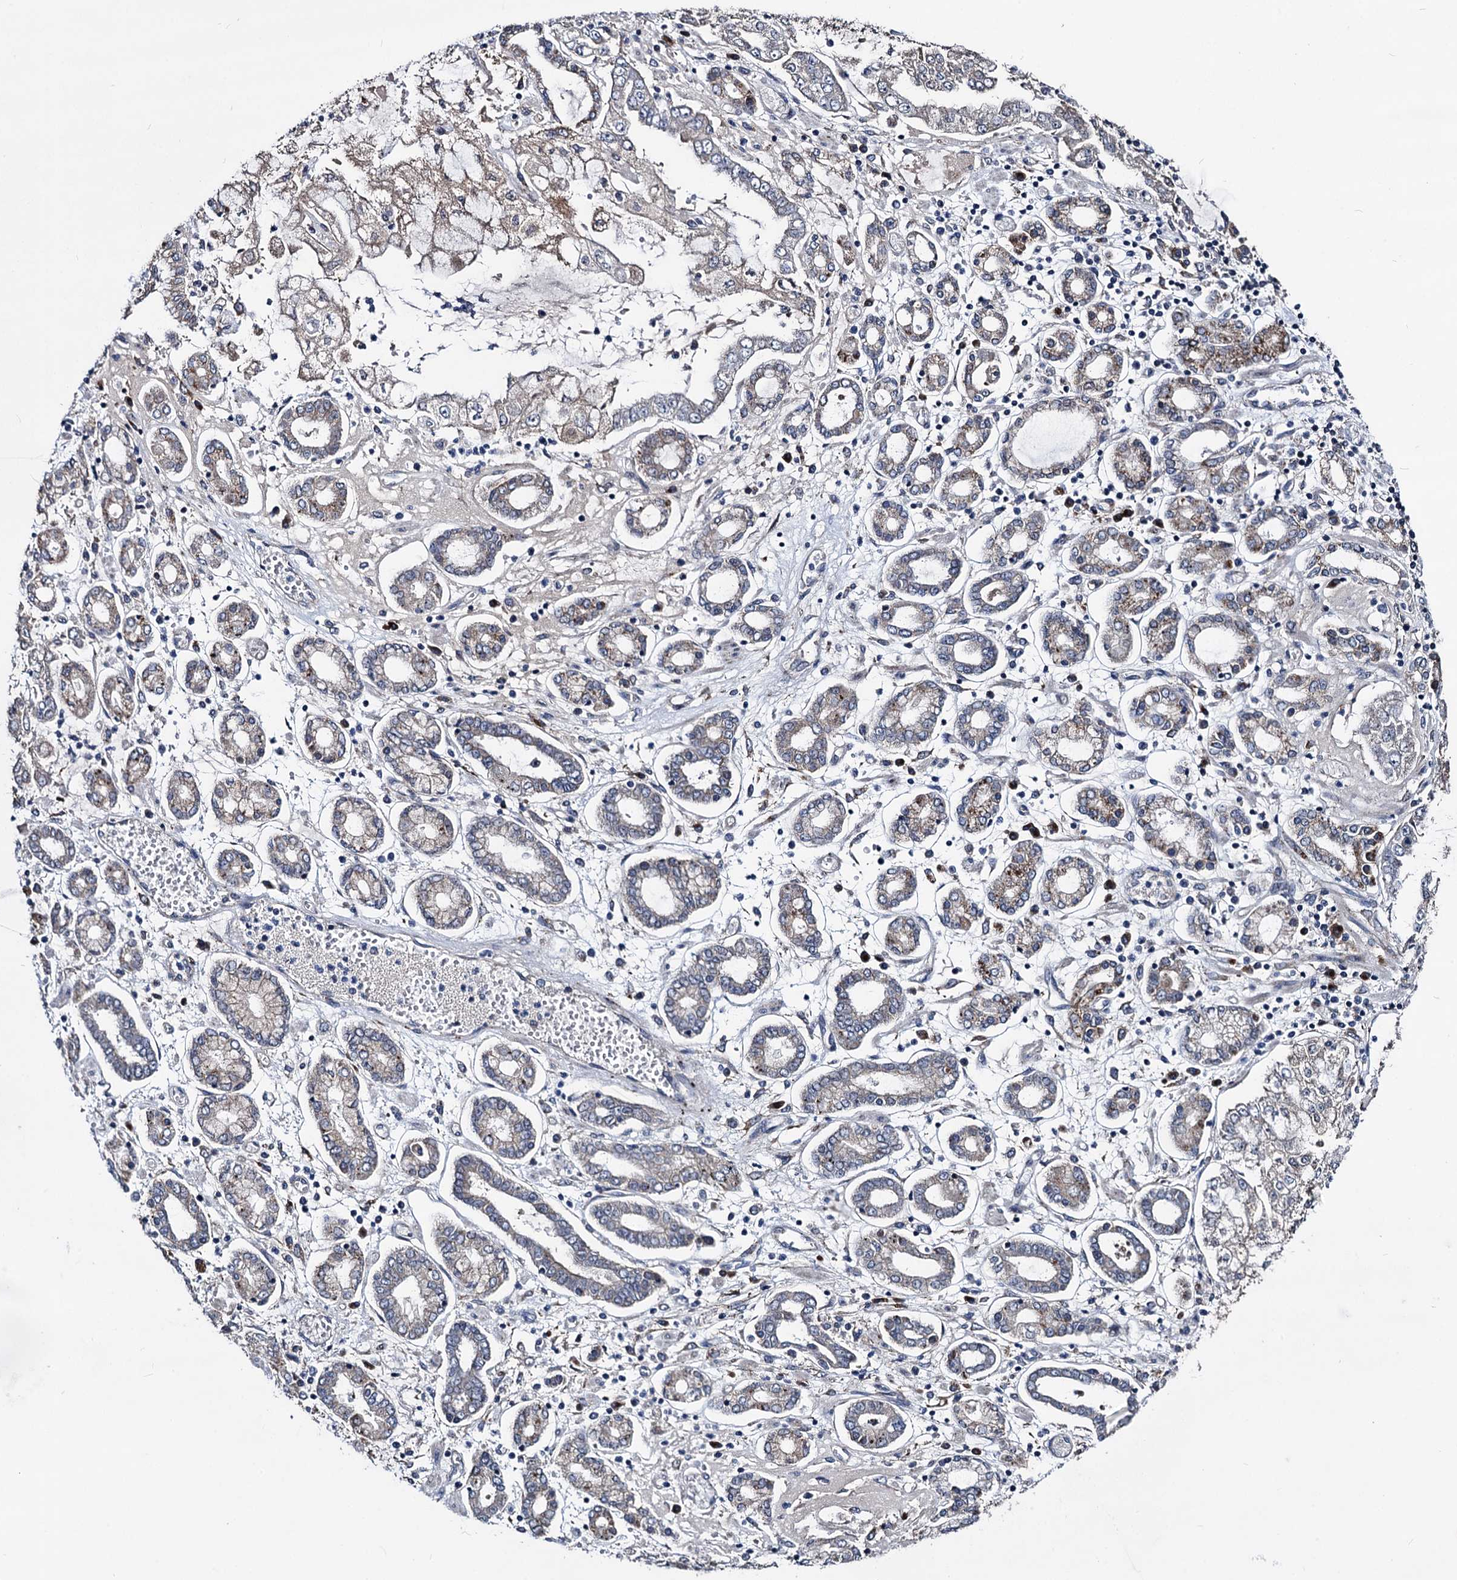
{"staining": {"intensity": "negative", "quantity": "none", "location": "none"}, "tissue": "stomach cancer", "cell_type": "Tumor cells", "image_type": "cancer", "snomed": [{"axis": "morphology", "description": "Adenocarcinoma, NOS"}, {"axis": "topography", "description": "Stomach"}], "caption": "Tumor cells show no significant expression in adenocarcinoma (stomach). (Stains: DAB IHC with hematoxylin counter stain, Microscopy: brightfield microscopy at high magnification).", "gene": "SMAGP", "patient": {"sex": "male", "age": 76}}